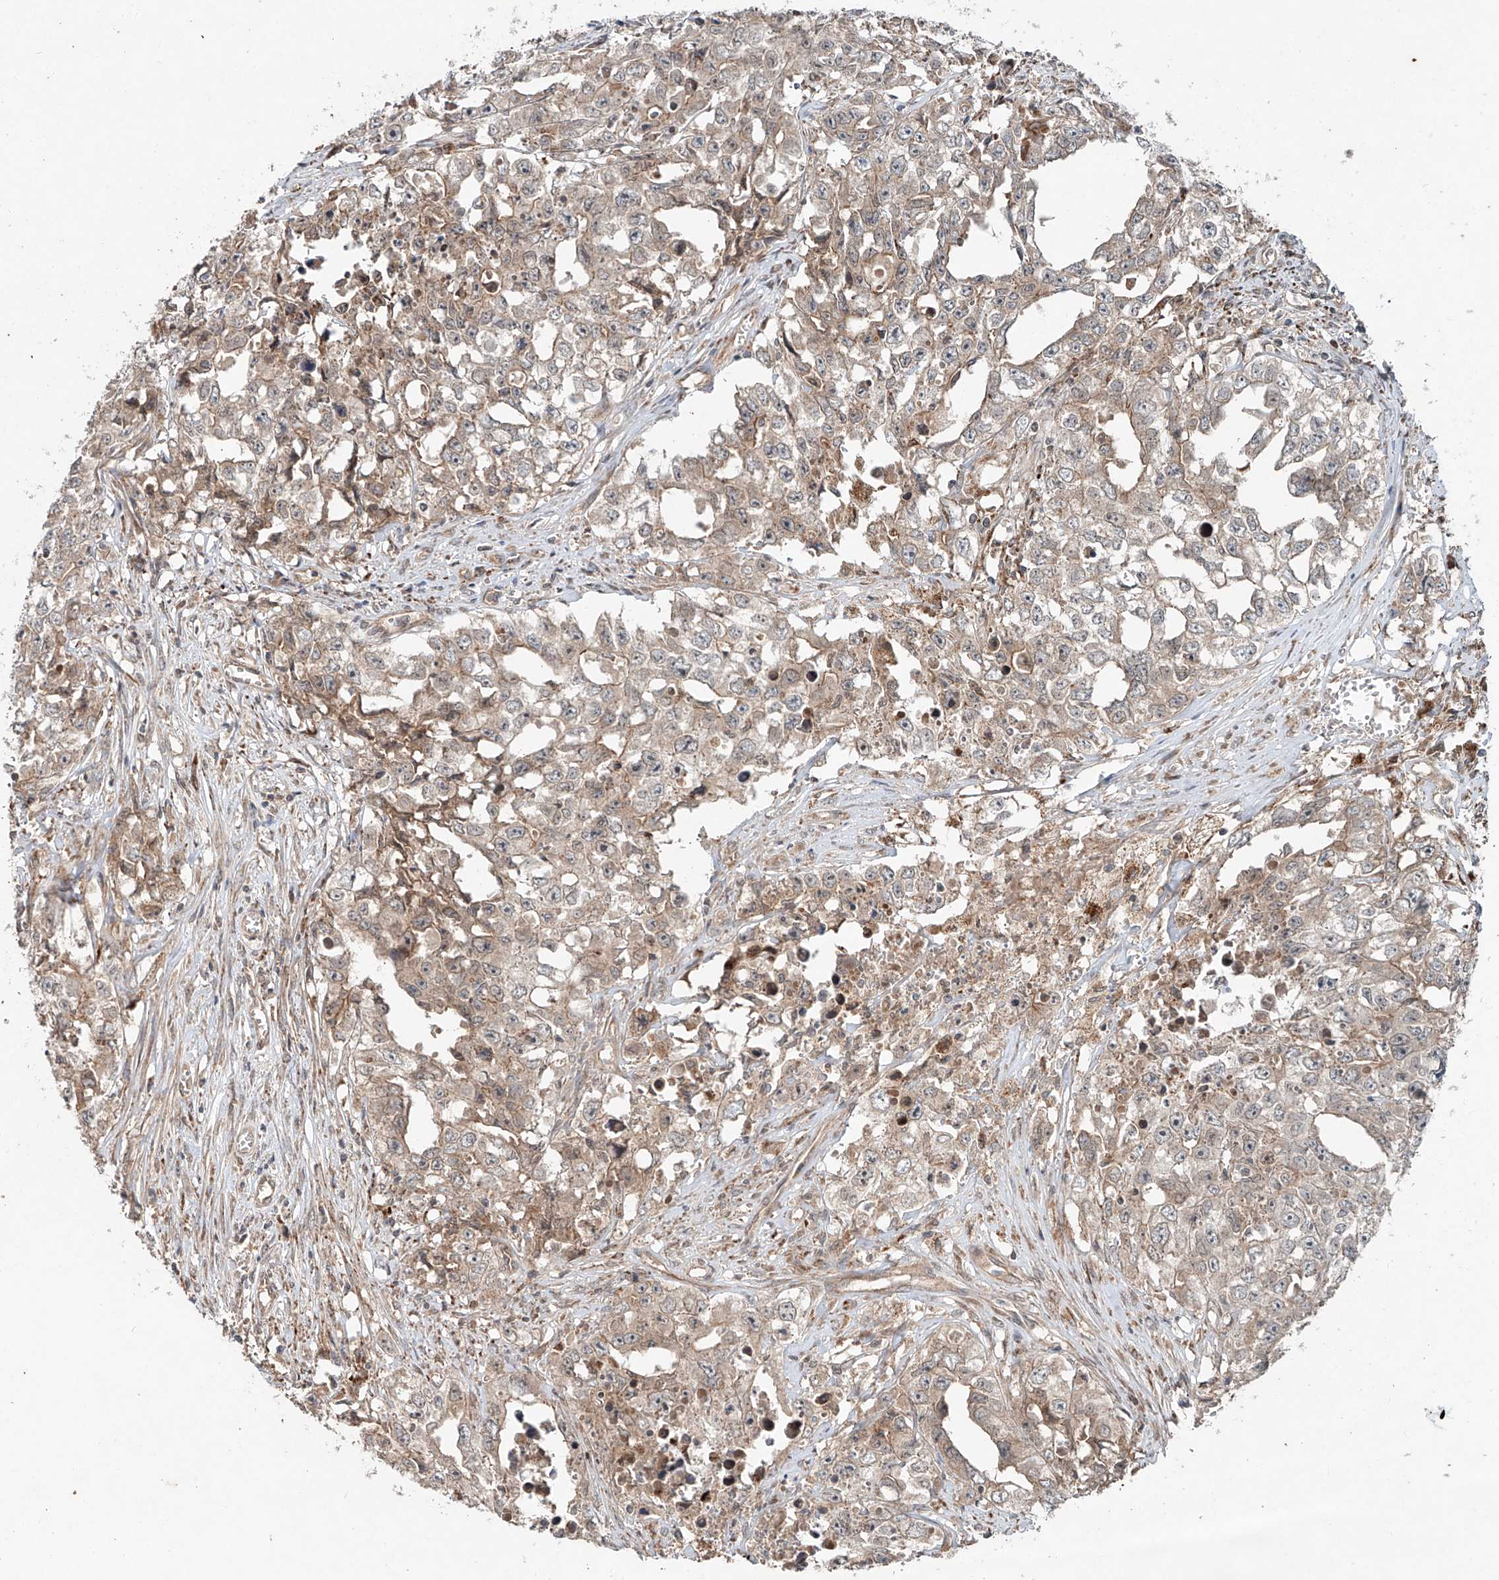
{"staining": {"intensity": "weak", "quantity": "25%-75%", "location": "cytoplasmic/membranous"}, "tissue": "testis cancer", "cell_type": "Tumor cells", "image_type": "cancer", "snomed": [{"axis": "morphology", "description": "Seminoma, NOS"}, {"axis": "morphology", "description": "Carcinoma, Embryonal, NOS"}, {"axis": "topography", "description": "Testis"}], "caption": "Approximately 25%-75% of tumor cells in testis cancer (seminoma) display weak cytoplasmic/membranous protein positivity as visualized by brown immunohistochemical staining.", "gene": "IER5", "patient": {"sex": "male", "age": 43}}